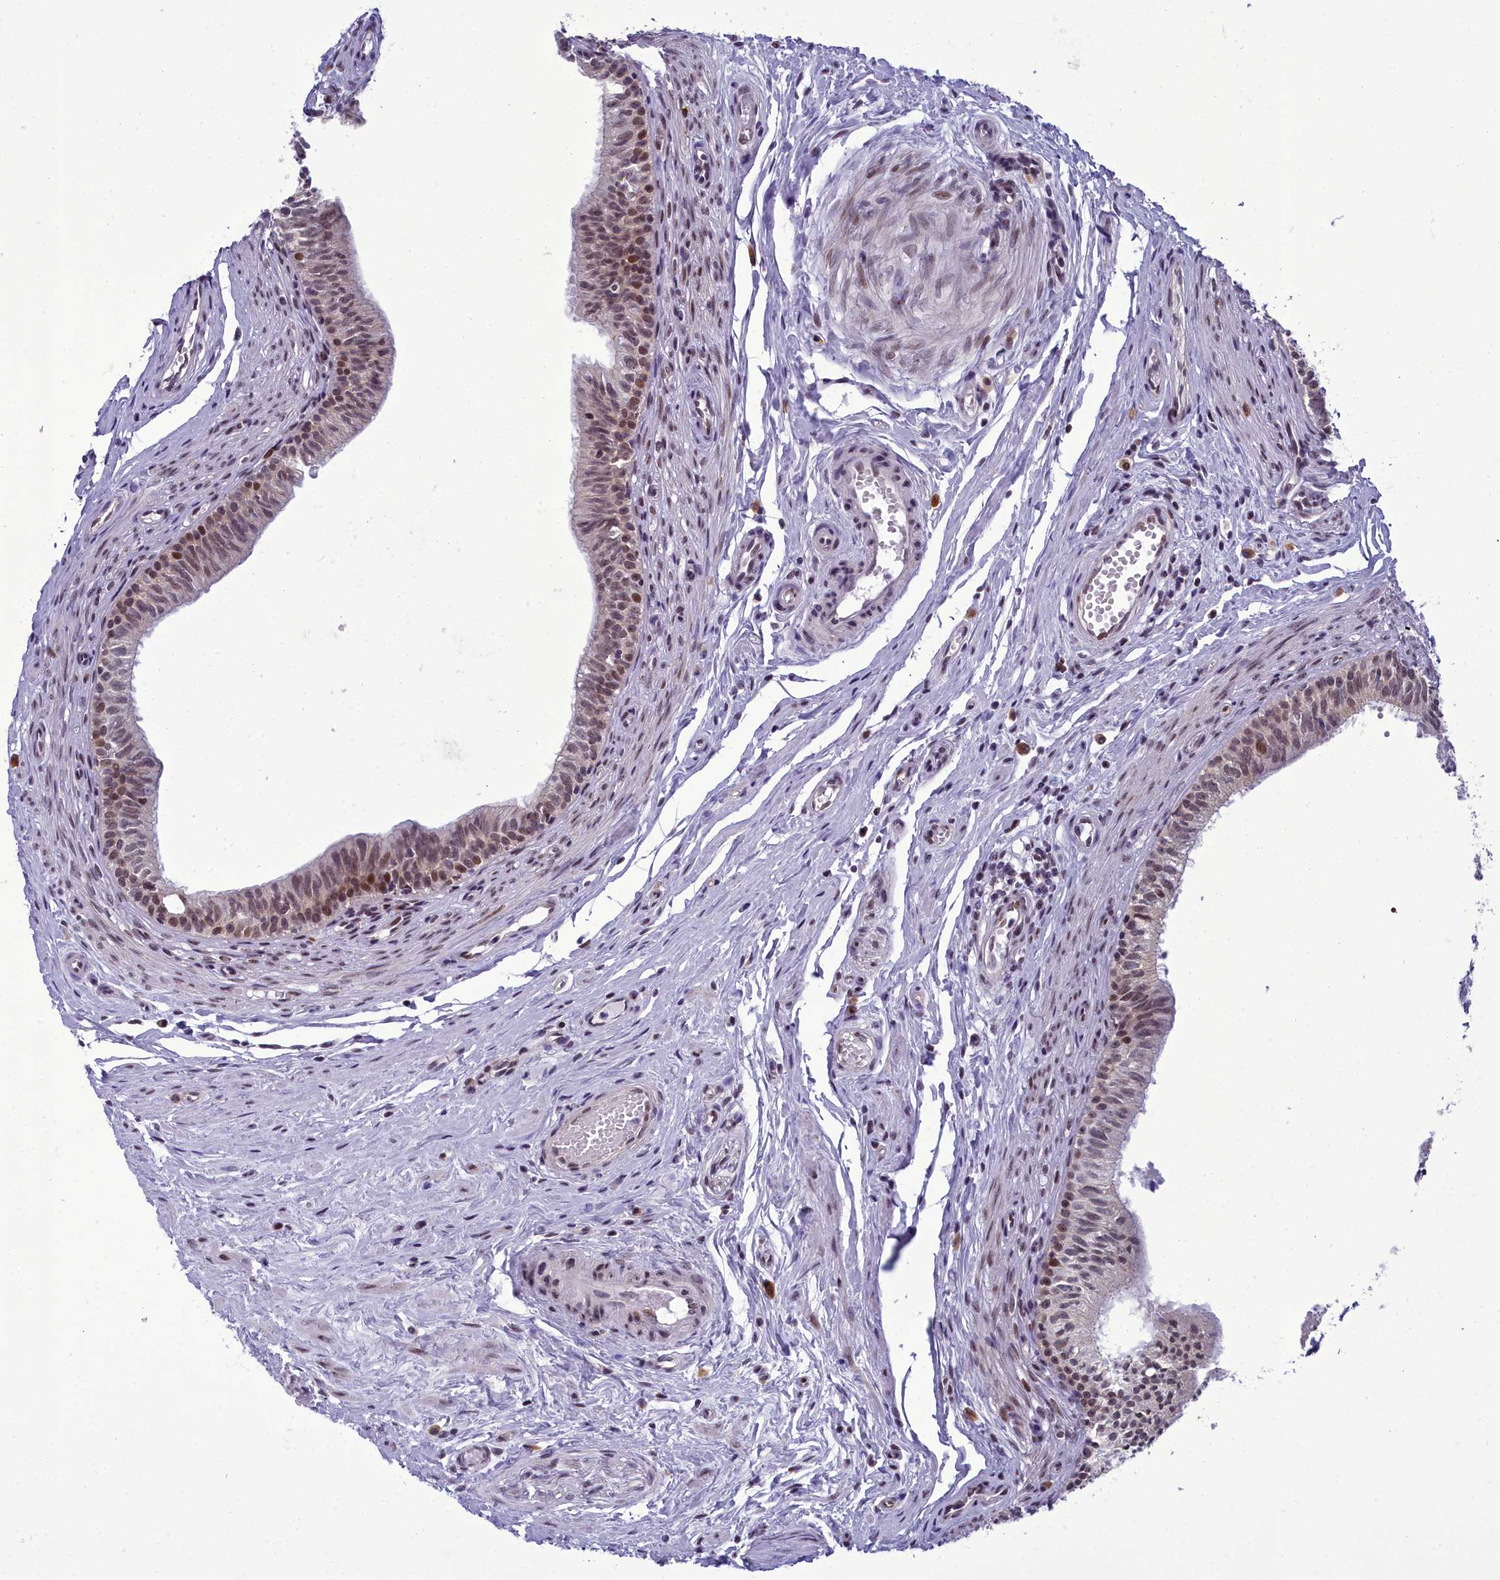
{"staining": {"intensity": "strong", "quantity": "25%-75%", "location": "cytoplasmic/membranous,nuclear"}, "tissue": "epididymis", "cell_type": "Glandular cells", "image_type": "normal", "snomed": [{"axis": "morphology", "description": "Normal tissue, NOS"}, {"axis": "topography", "description": "Epididymis, spermatic cord, NOS"}], "caption": "Epididymis stained with DAB immunohistochemistry (IHC) reveals high levels of strong cytoplasmic/membranous,nuclear staining in about 25%-75% of glandular cells.", "gene": "CEACAM19", "patient": {"sex": "male", "age": 22}}